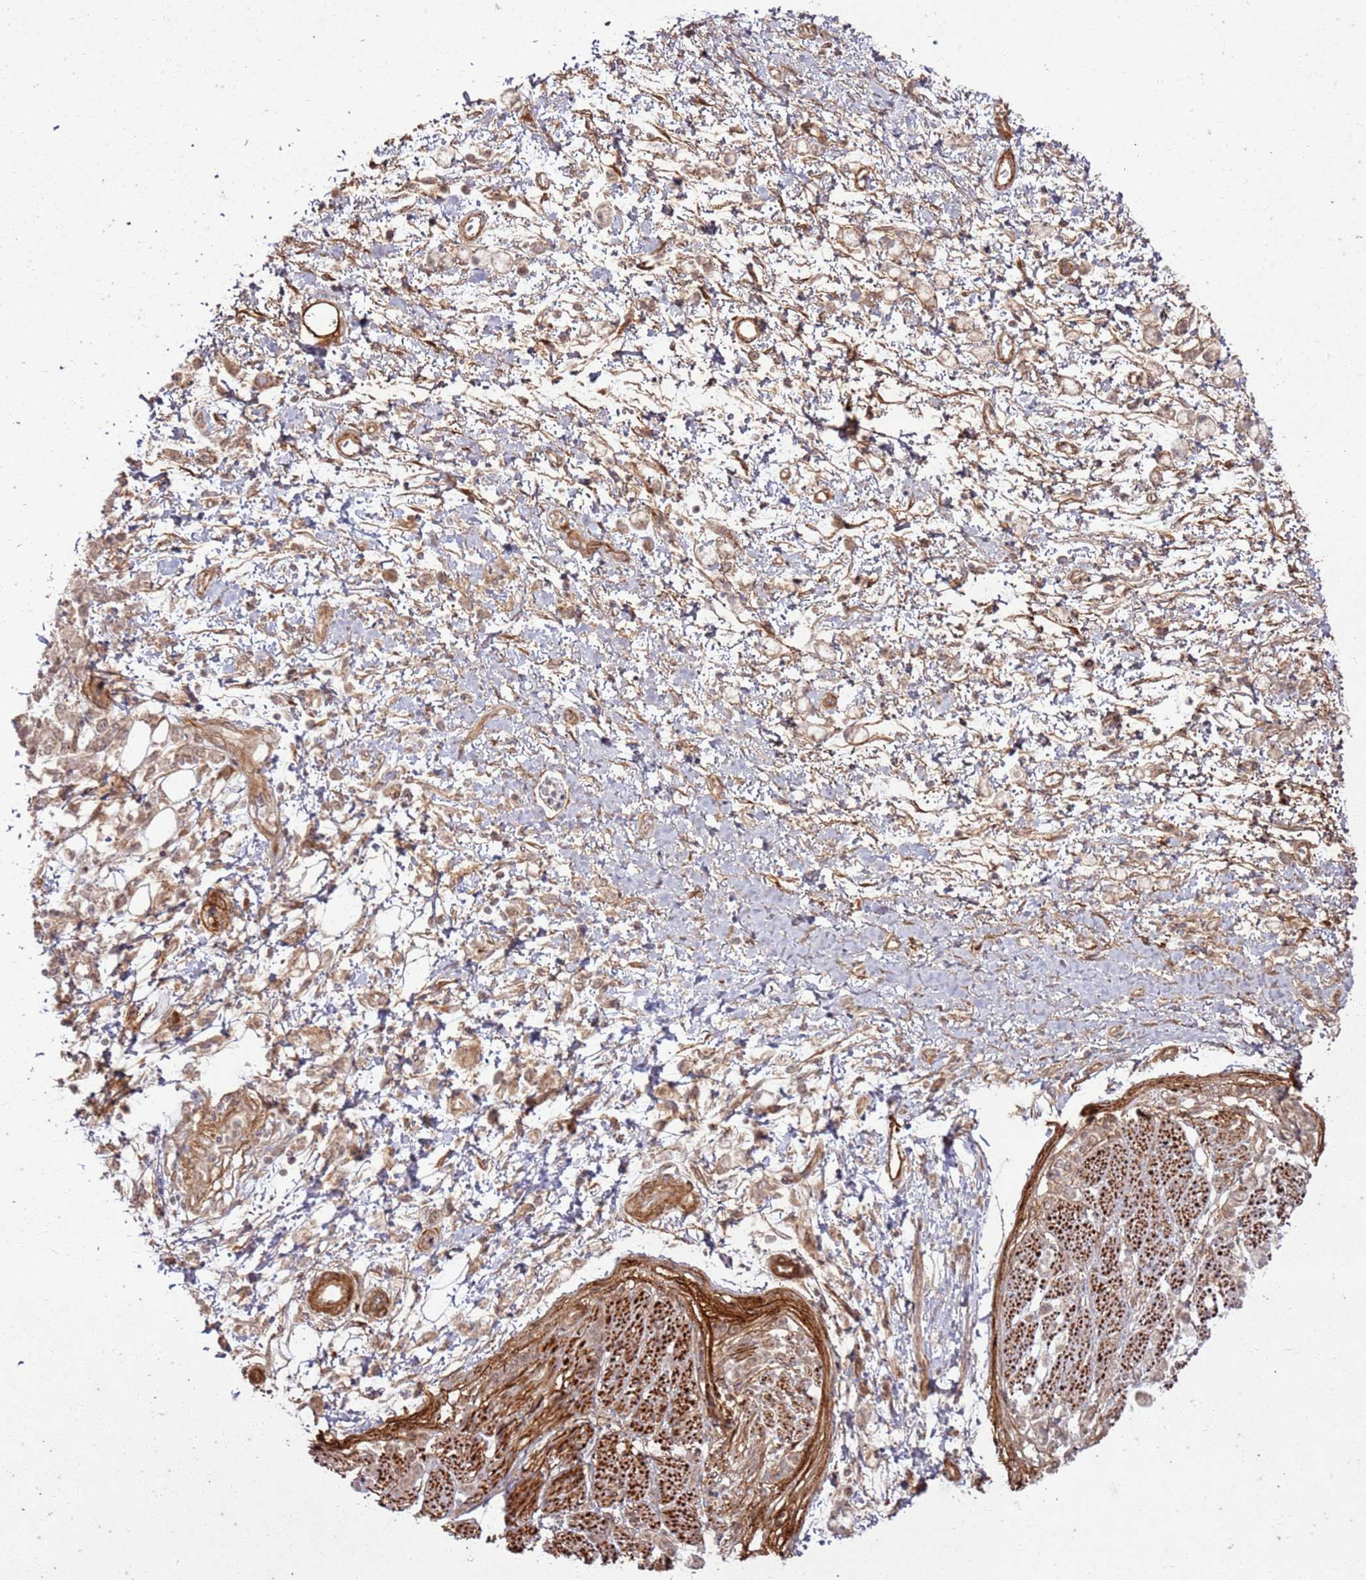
{"staining": {"intensity": "weak", "quantity": ">75%", "location": "cytoplasmic/membranous,nuclear"}, "tissue": "stomach cancer", "cell_type": "Tumor cells", "image_type": "cancer", "snomed": [{"axis": "morphology", "description": "Adenocarcinoma, NOS"}, {"axis": "topography", "description": "Stomach"}], "caption": "Immunohistochemistry micrograph of human stomach cancer stained for a protein (brown), which exhibits low levels of weak cytoplasmic/membranous and nuclear staining in about >75% of tumor cells.", "gene": "ZNF623", "patient": {"sex": "female", "age": 60}}